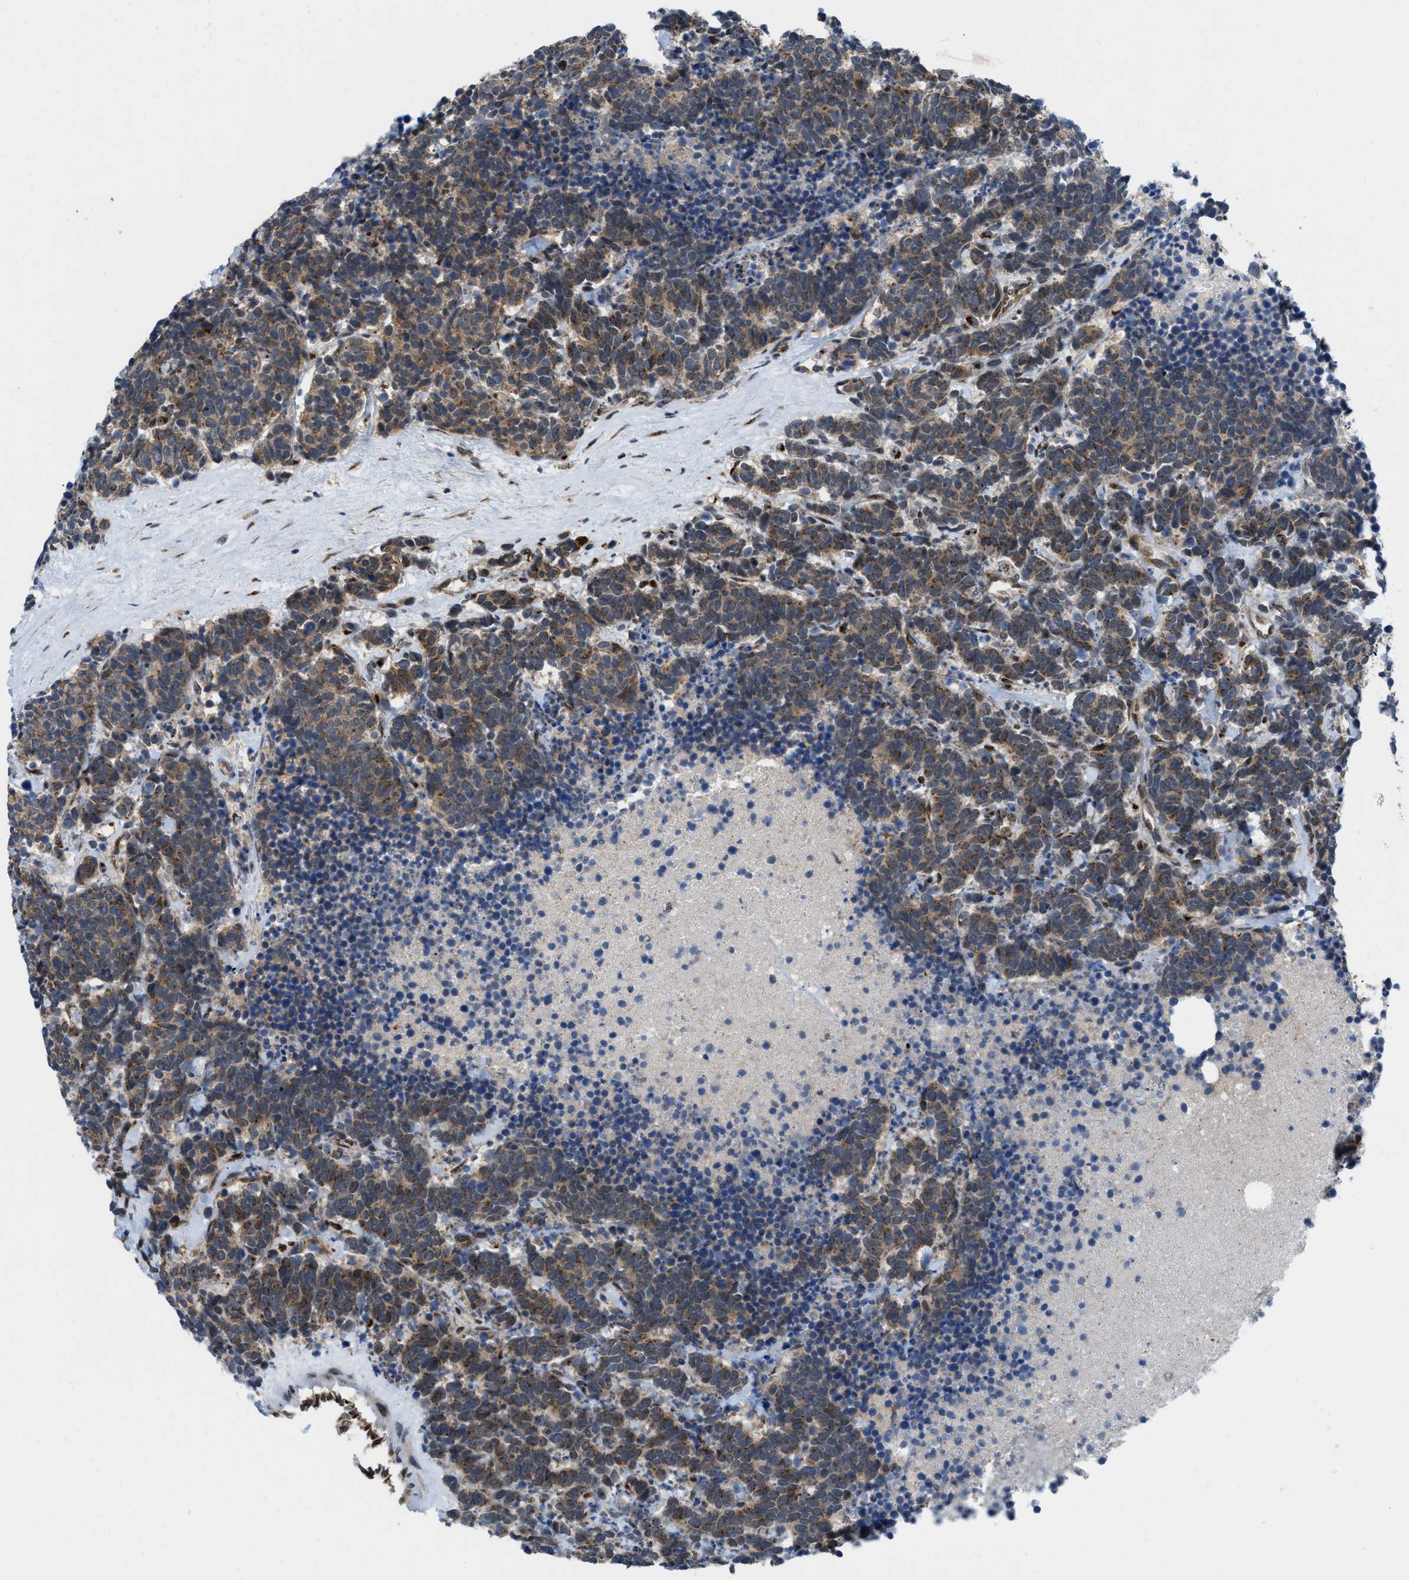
{"staining": {"intensity": "weak", "quantity": ">75%", "location": "cytoplasmic/membranous"}, "tissue": "carcinoid", "cell_type": "Tumor cells", "image_type": "cancer", "snomed": [{"axis": "morphology", "description": "Carcinoma, NOS"}, {"axis": "morphology", "description": "Carcinoid, malignant, NOS"}, {"axis": "topography", "description": "Urinary bladder"}], "caption": "Carcinoid stained for a protein exhibits weak cytoplasmic/membranous positivity in tumor cells. (DAB (3,3'-diaminobenzidine) = brown stain, brightfield microscopy at high magnification).", "gene": "SLC38A10", "patient": {"sex": "male", "age": 57}}